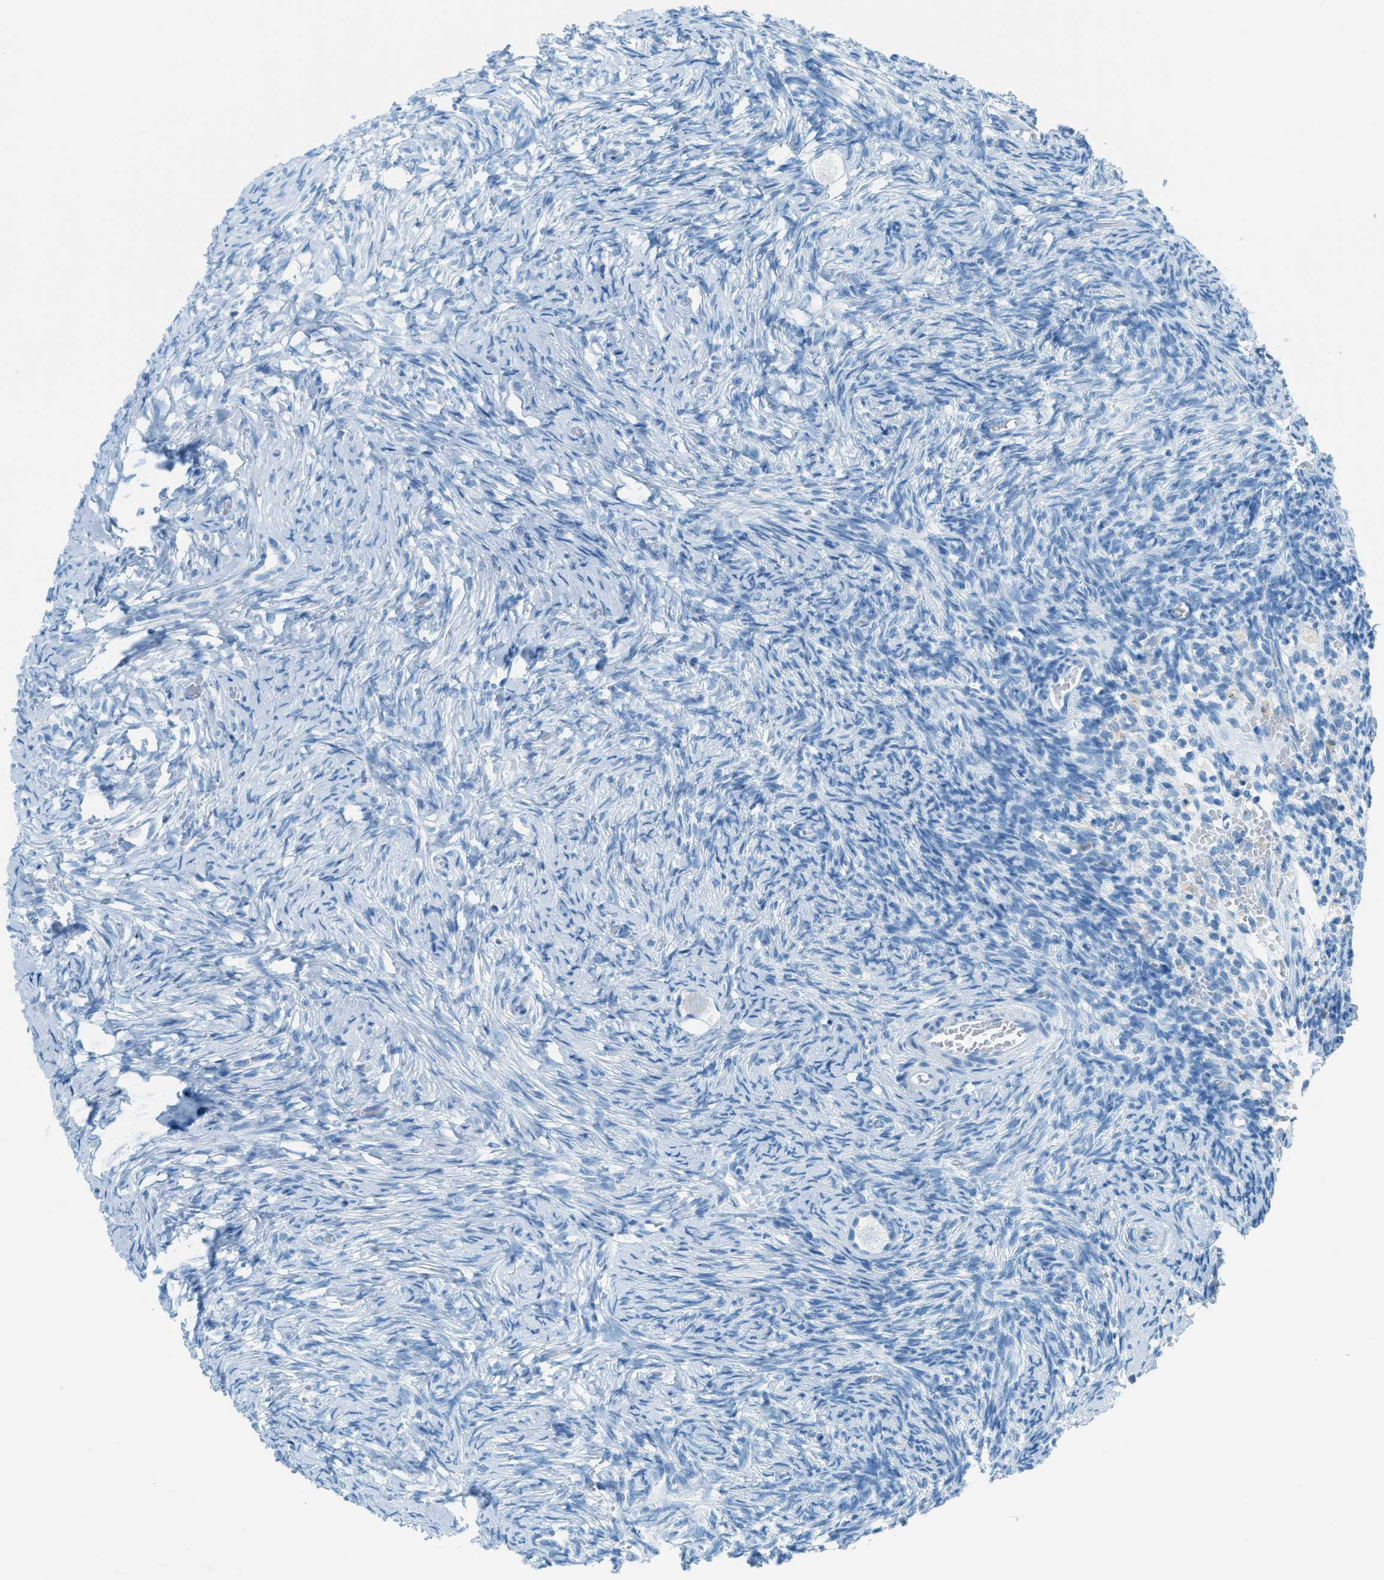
{"staining": {"intensity": "negative", "quantity": "none", "location": "none"}, "tissue": "ovary", "cell_type": "Follicle cells", "image_type": "normal", "snomed": [{"axis": "morphology", "description": "Normal tissue, NOS"}, {"axis": "topography", "description": "Ovary"}], "caption": "The micrograph demonstrates no significant expression in follicle cells of ovary.", "gene": "C21orf62", "patient": {"sex": "female", "age": 27}}